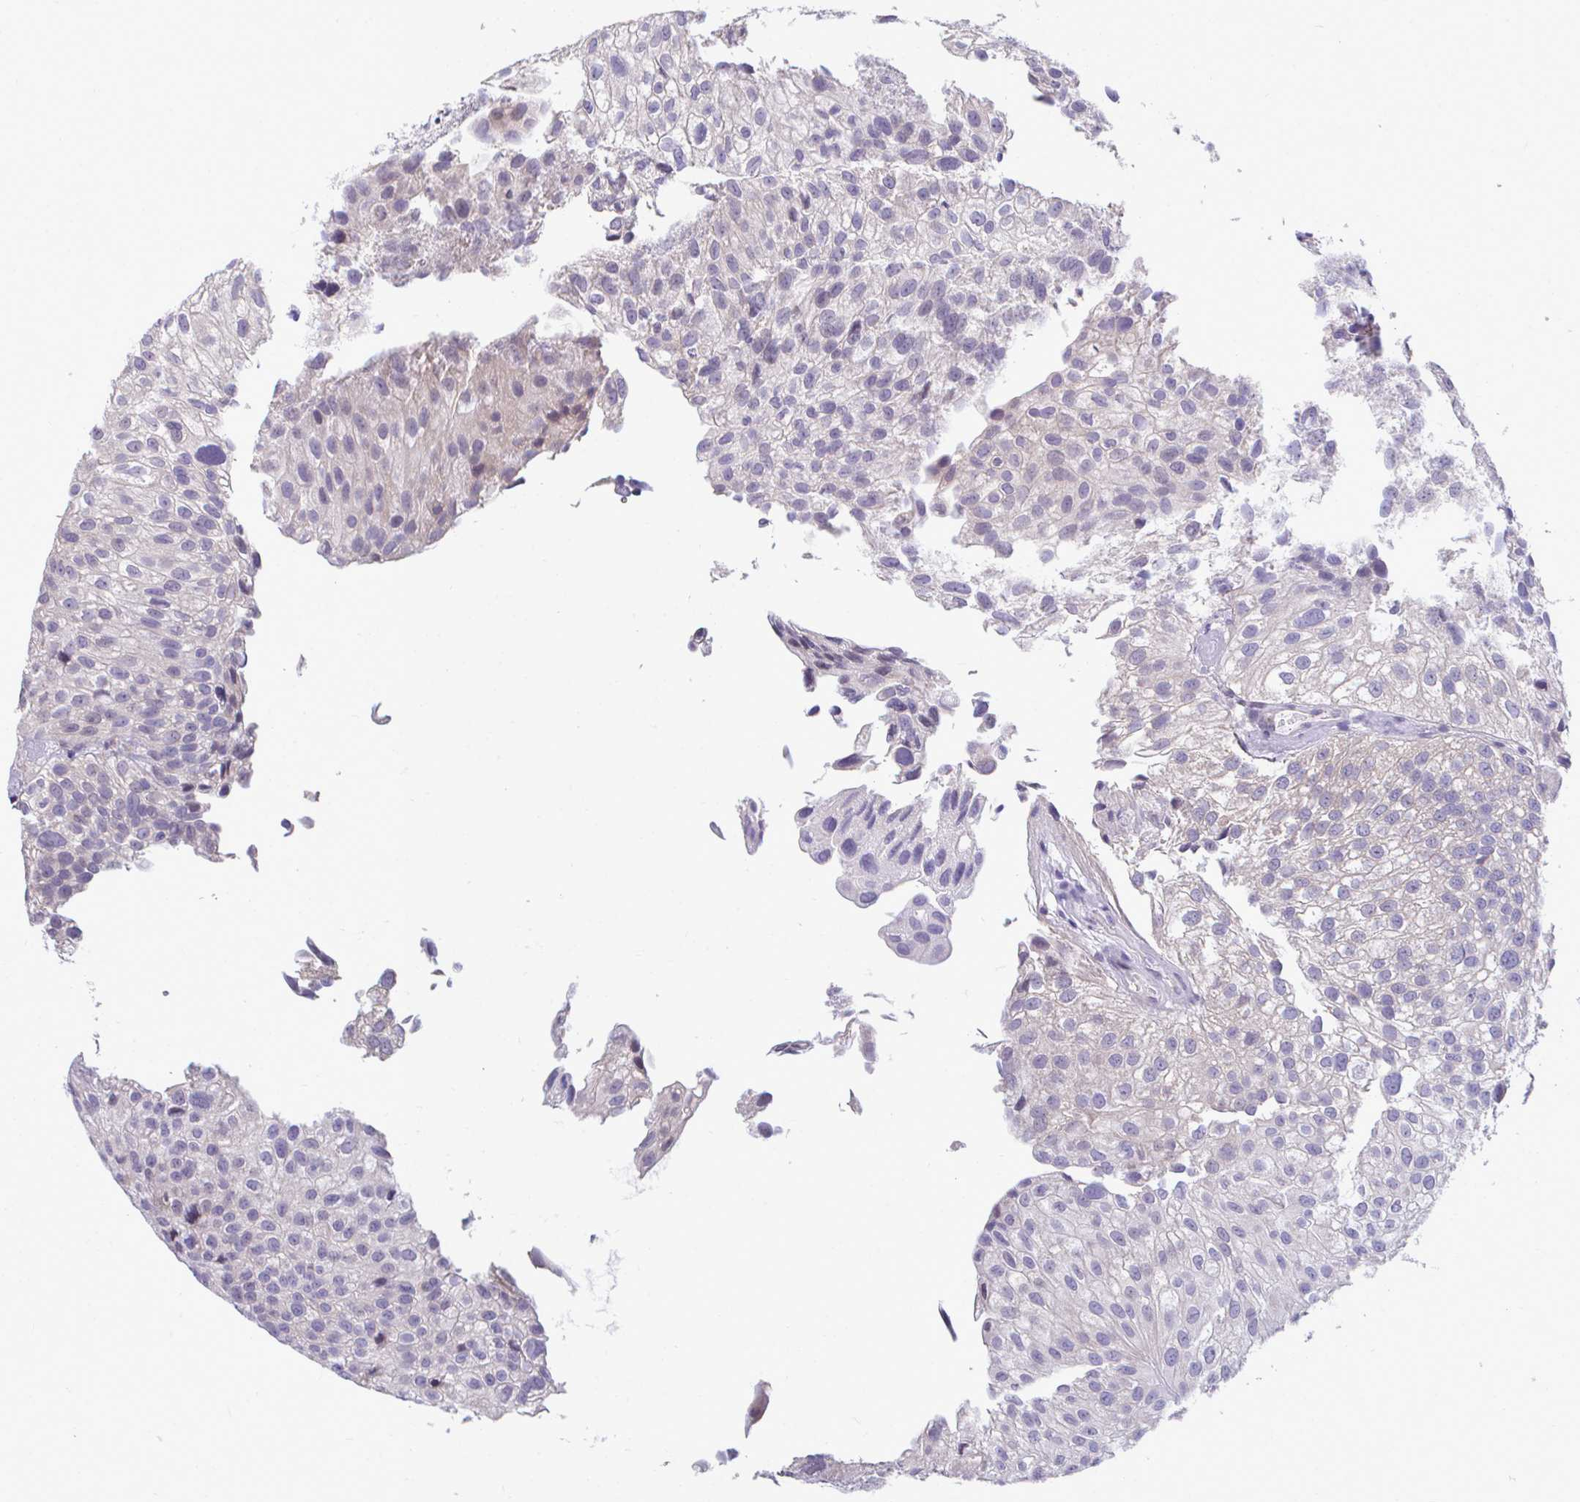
{"staining": {"intensity": "negative", "quantity": "none", "location": "none"}, "tissue": "urothelial cancer", "cell_type": "Tumor cells", "image_type": "cancer", "snomed": [{"axis": "morphology", "description": "Urothelial carcinoma, NOS"}, {"axis": "topography", "description": "Urinary bladder"}], "caption": "Photomicrograph shows no significant protein expression in tumor cells of urothelial cancer.", "gene": "PIGK", "patient": {"sex": "male", "age": 87}}